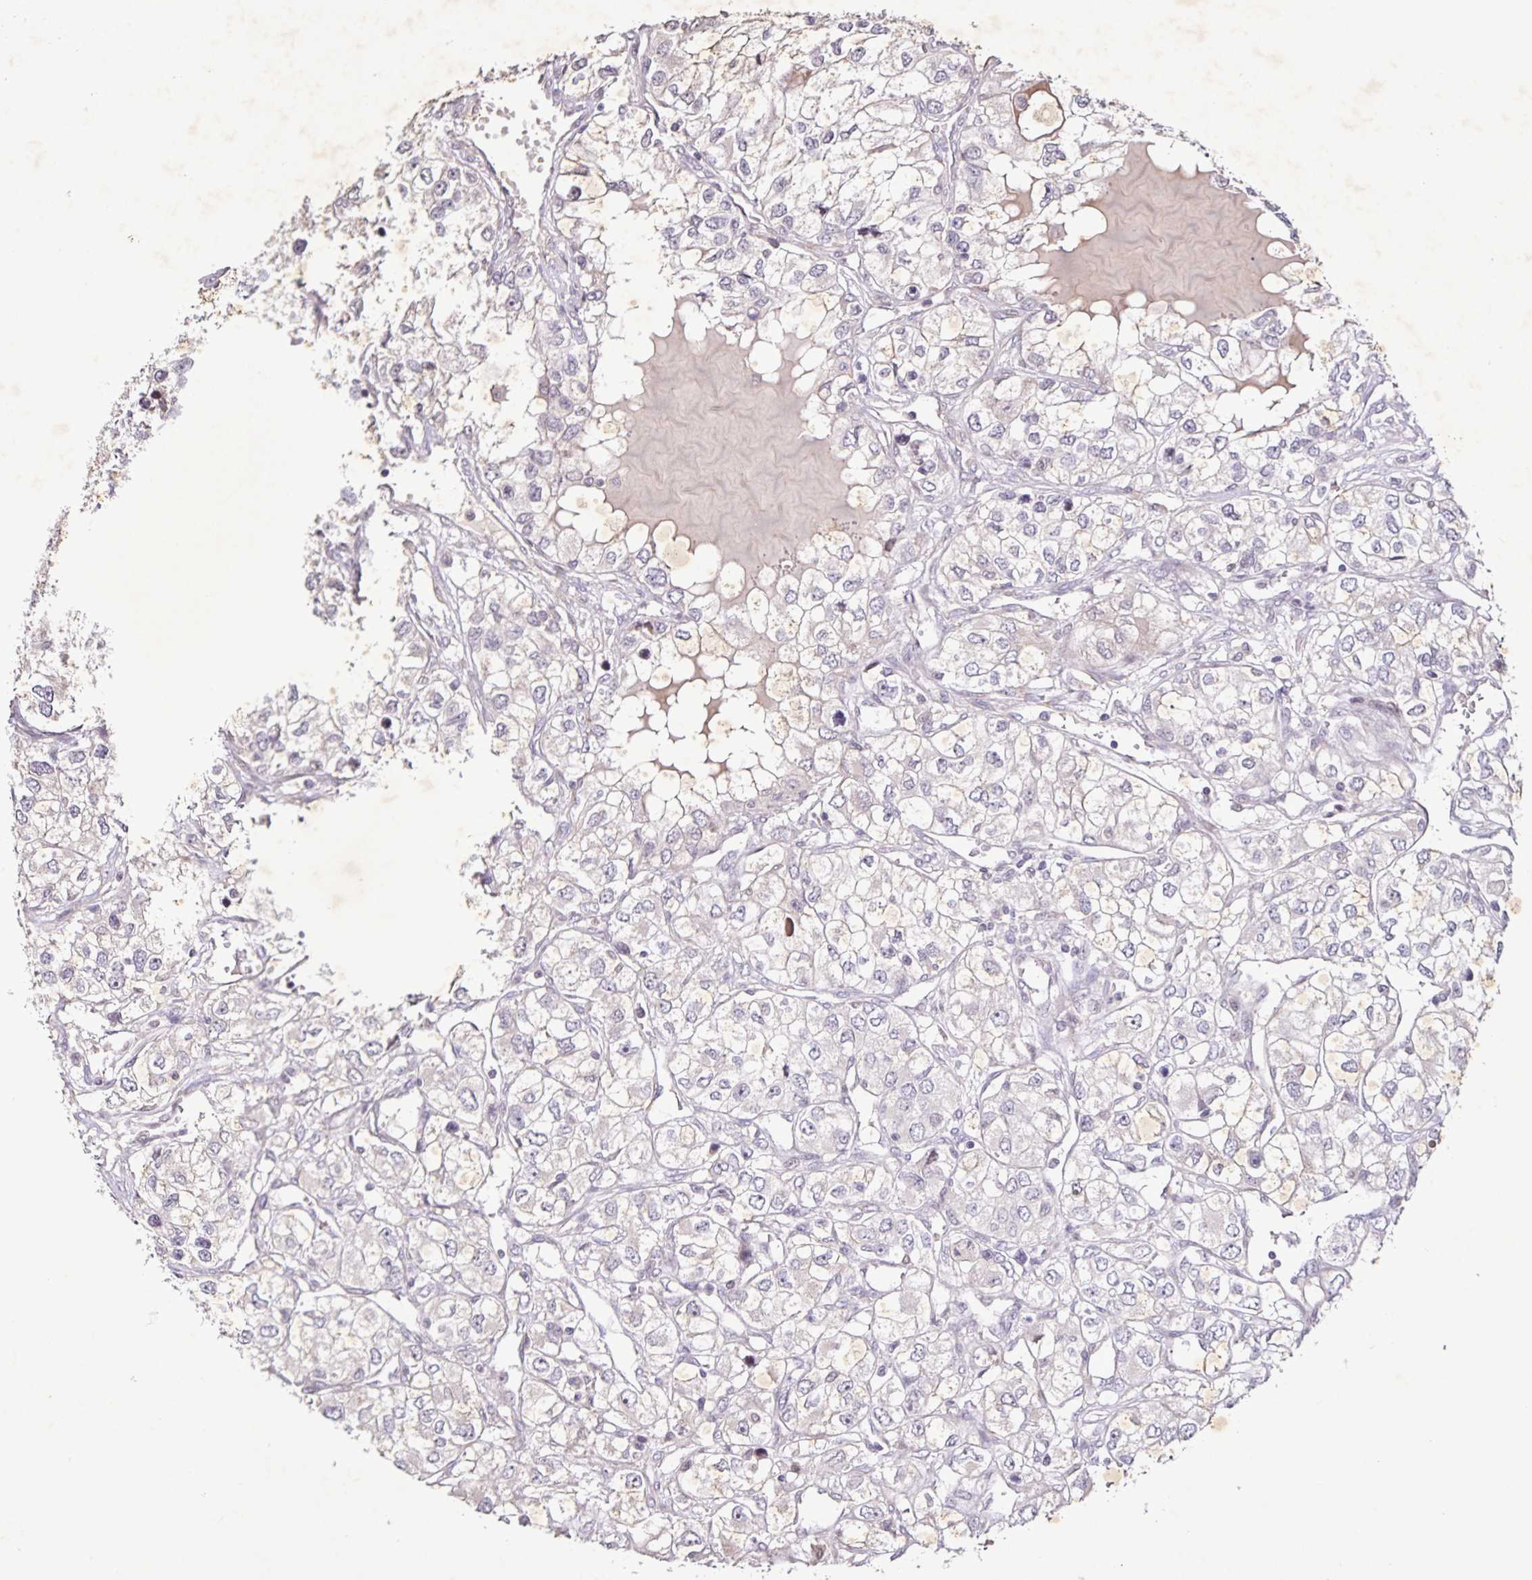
{"staining": {"intensity": "negative", "quantity": "none", "location": "none"}, "tissue": "renal cancer", "cell_type": "Tumor cells", "image_type": "cancer", "snomed": [{"axis": "morphology", "description": "Adenocarcinoma, NOS"}, {"axis": "topography", "description": "Kidney"}], "caption": "There is no significant positivity in tumor cells of adenocarcinoma (renal).", "gene": "GDF2", "patient": {"sex": "female", "age": 59}}